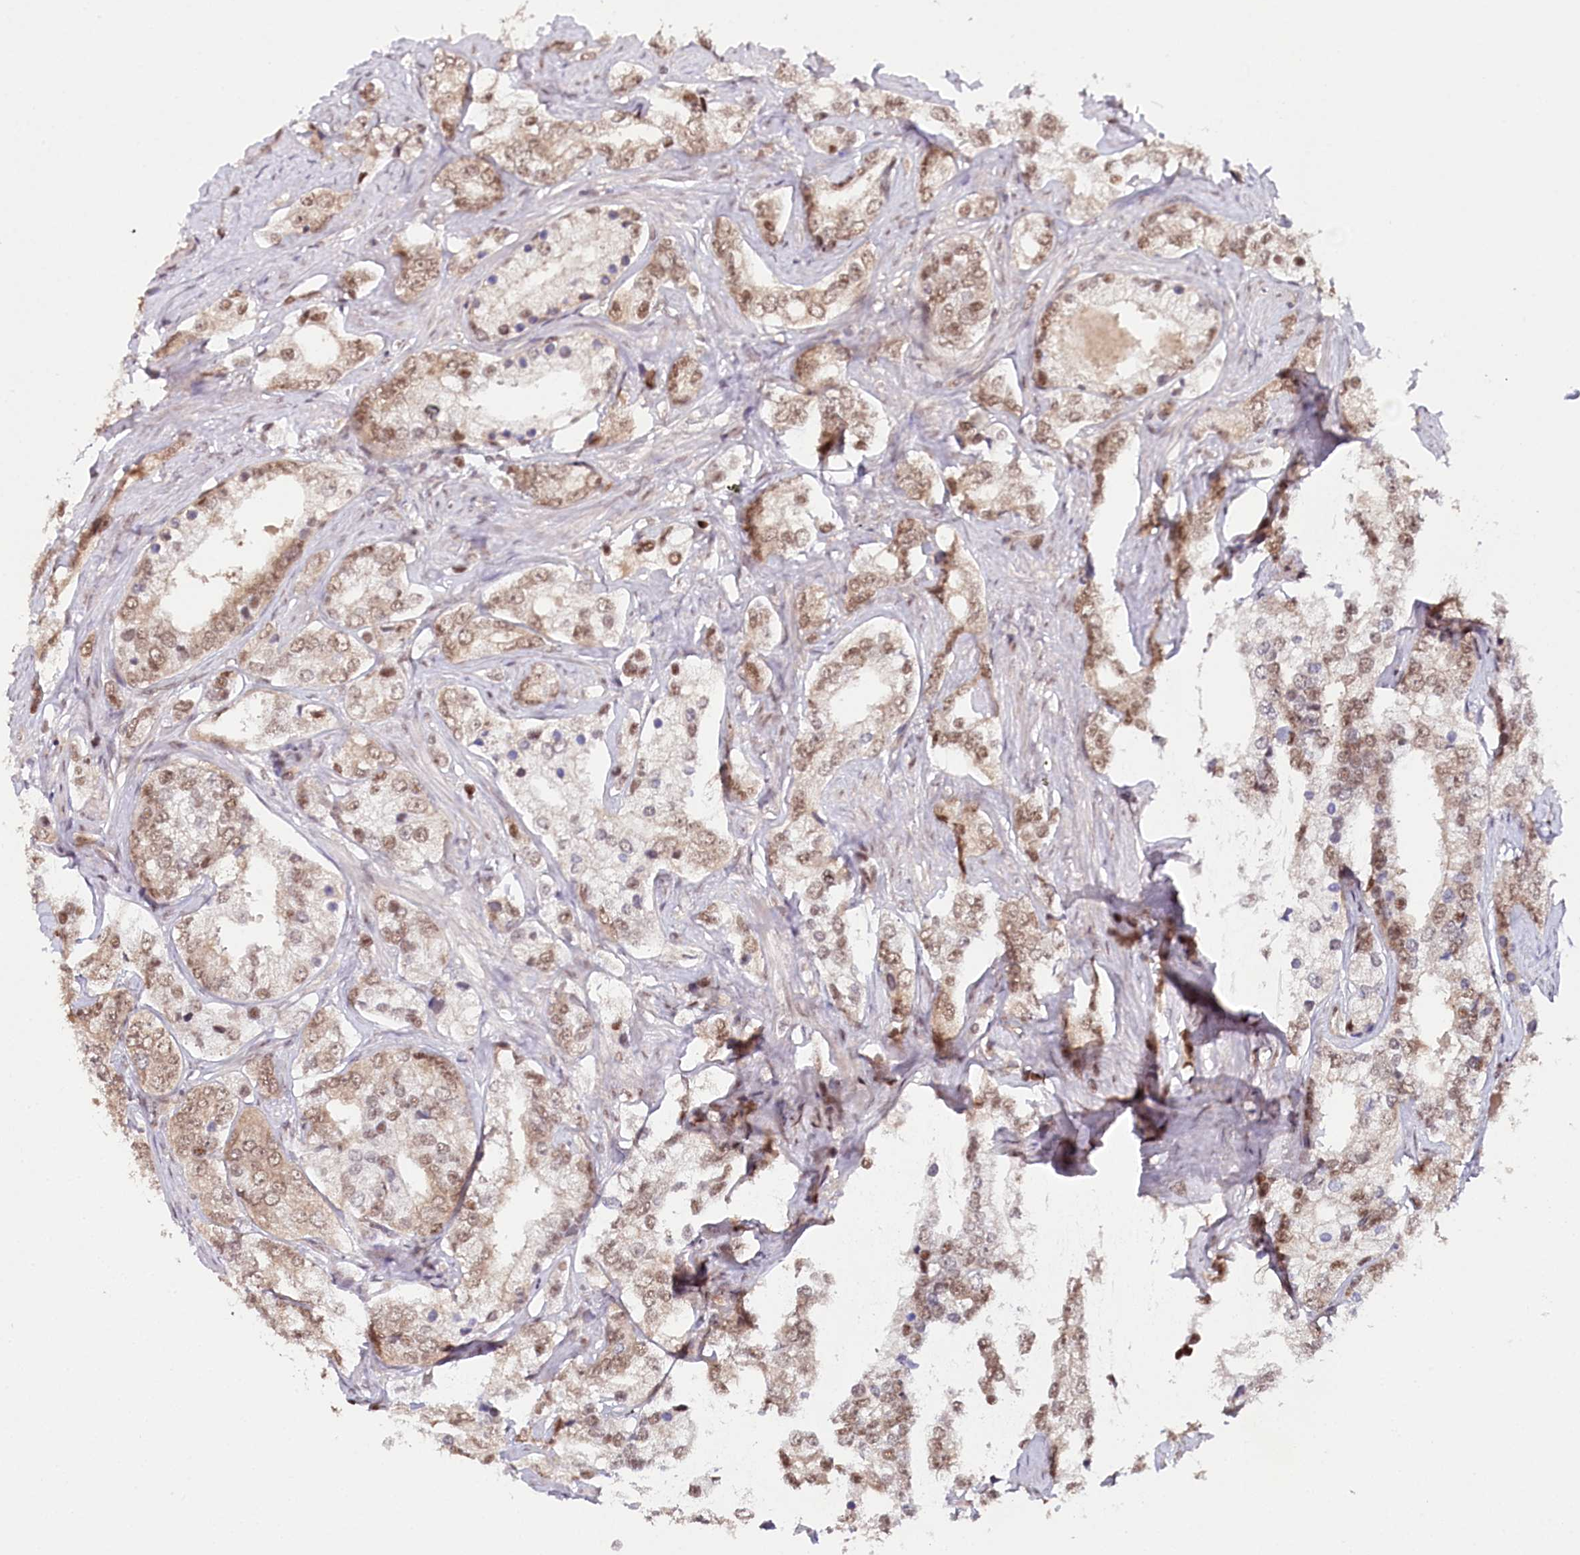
{"staining": {"intensity": "moderate", "quantity": "25%-75%", "location": "cytoplasmic/membranous,nuclear"}, "tissue": "prostate cancer", "cell_type": "Tumor cells", "image_type": "cancer", "snomed": [{"axis": "morphology", "description": "Adenocarcinoma, High grade"}, {"axis": "topography", "description": "Prostate"}], "caption": "The micrograph shows staining of prostate high-grade adenocarcinoma, revealing moderate cytoplasmic/membranous and nuclear protein expression (brown color) within tumor cells.", "gene": "CCDC65", "patient": {"sex": "male", "age": 66}}